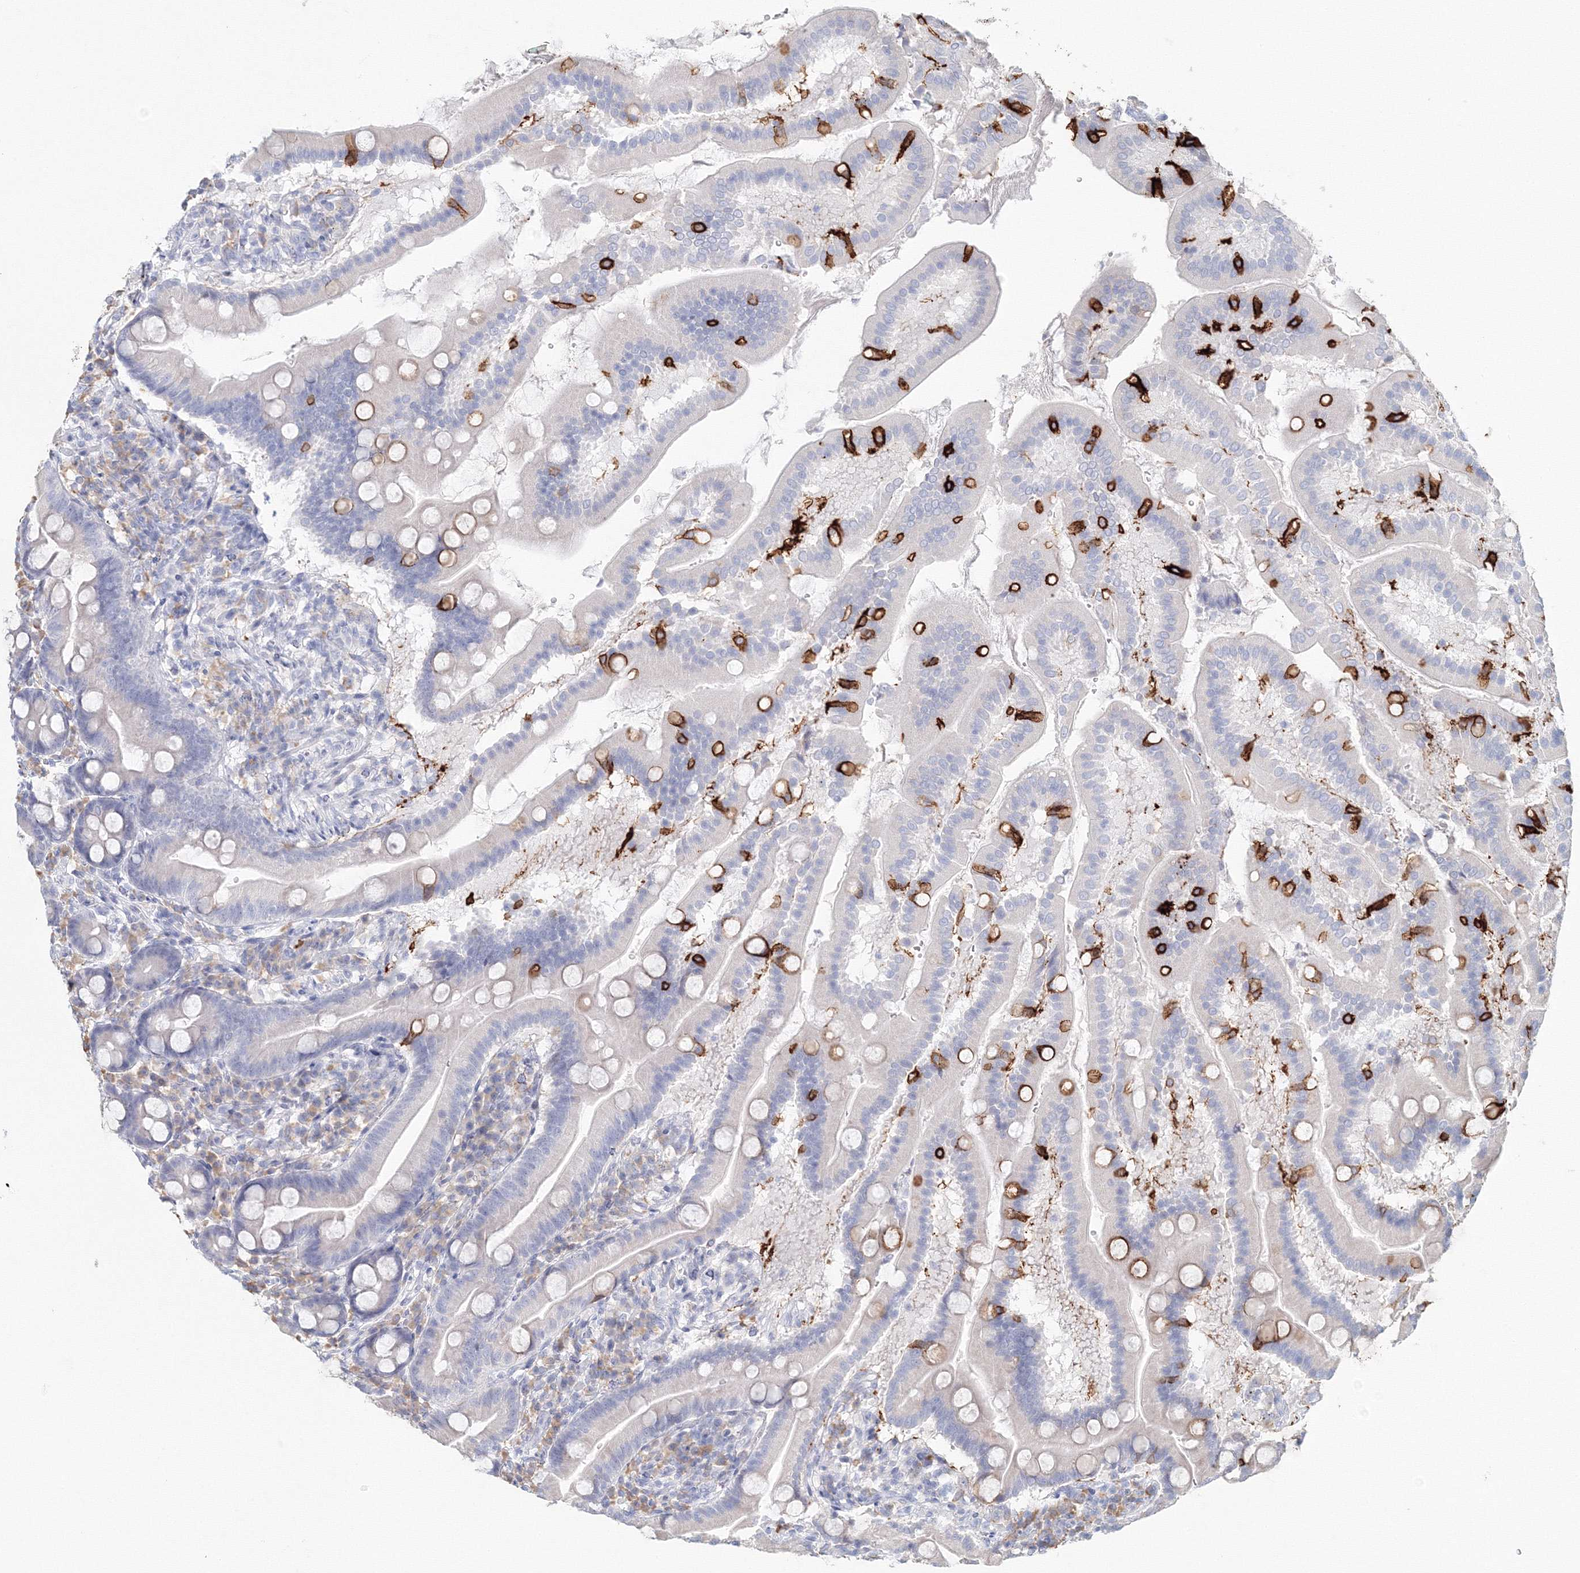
{"staining": {"intensity": "strong", "quantity": "<25%", "location": "cytoplasmic/membranous"}, "tissue": "duodenum", "cell_type": "Glandular cells", "image_type": "normal", "snomed": [{"axis": "morphology", "description": "Normal tissue, NOS"}, {"axis": "topography", "description": "Duodenum"}], "caption": "A medium amount of strong cytoplasmic/membranous staining is present in about <25% of glandular cells in unremarkable duodenum. The staining was performed using DAB (3,3'-diaminobenzidine), with brown indicating positive protein expression. Nuclei are stained blue with hematoxylin.", "gene": "VSIG1", "patient": {"sex": "male", "age": 50}}